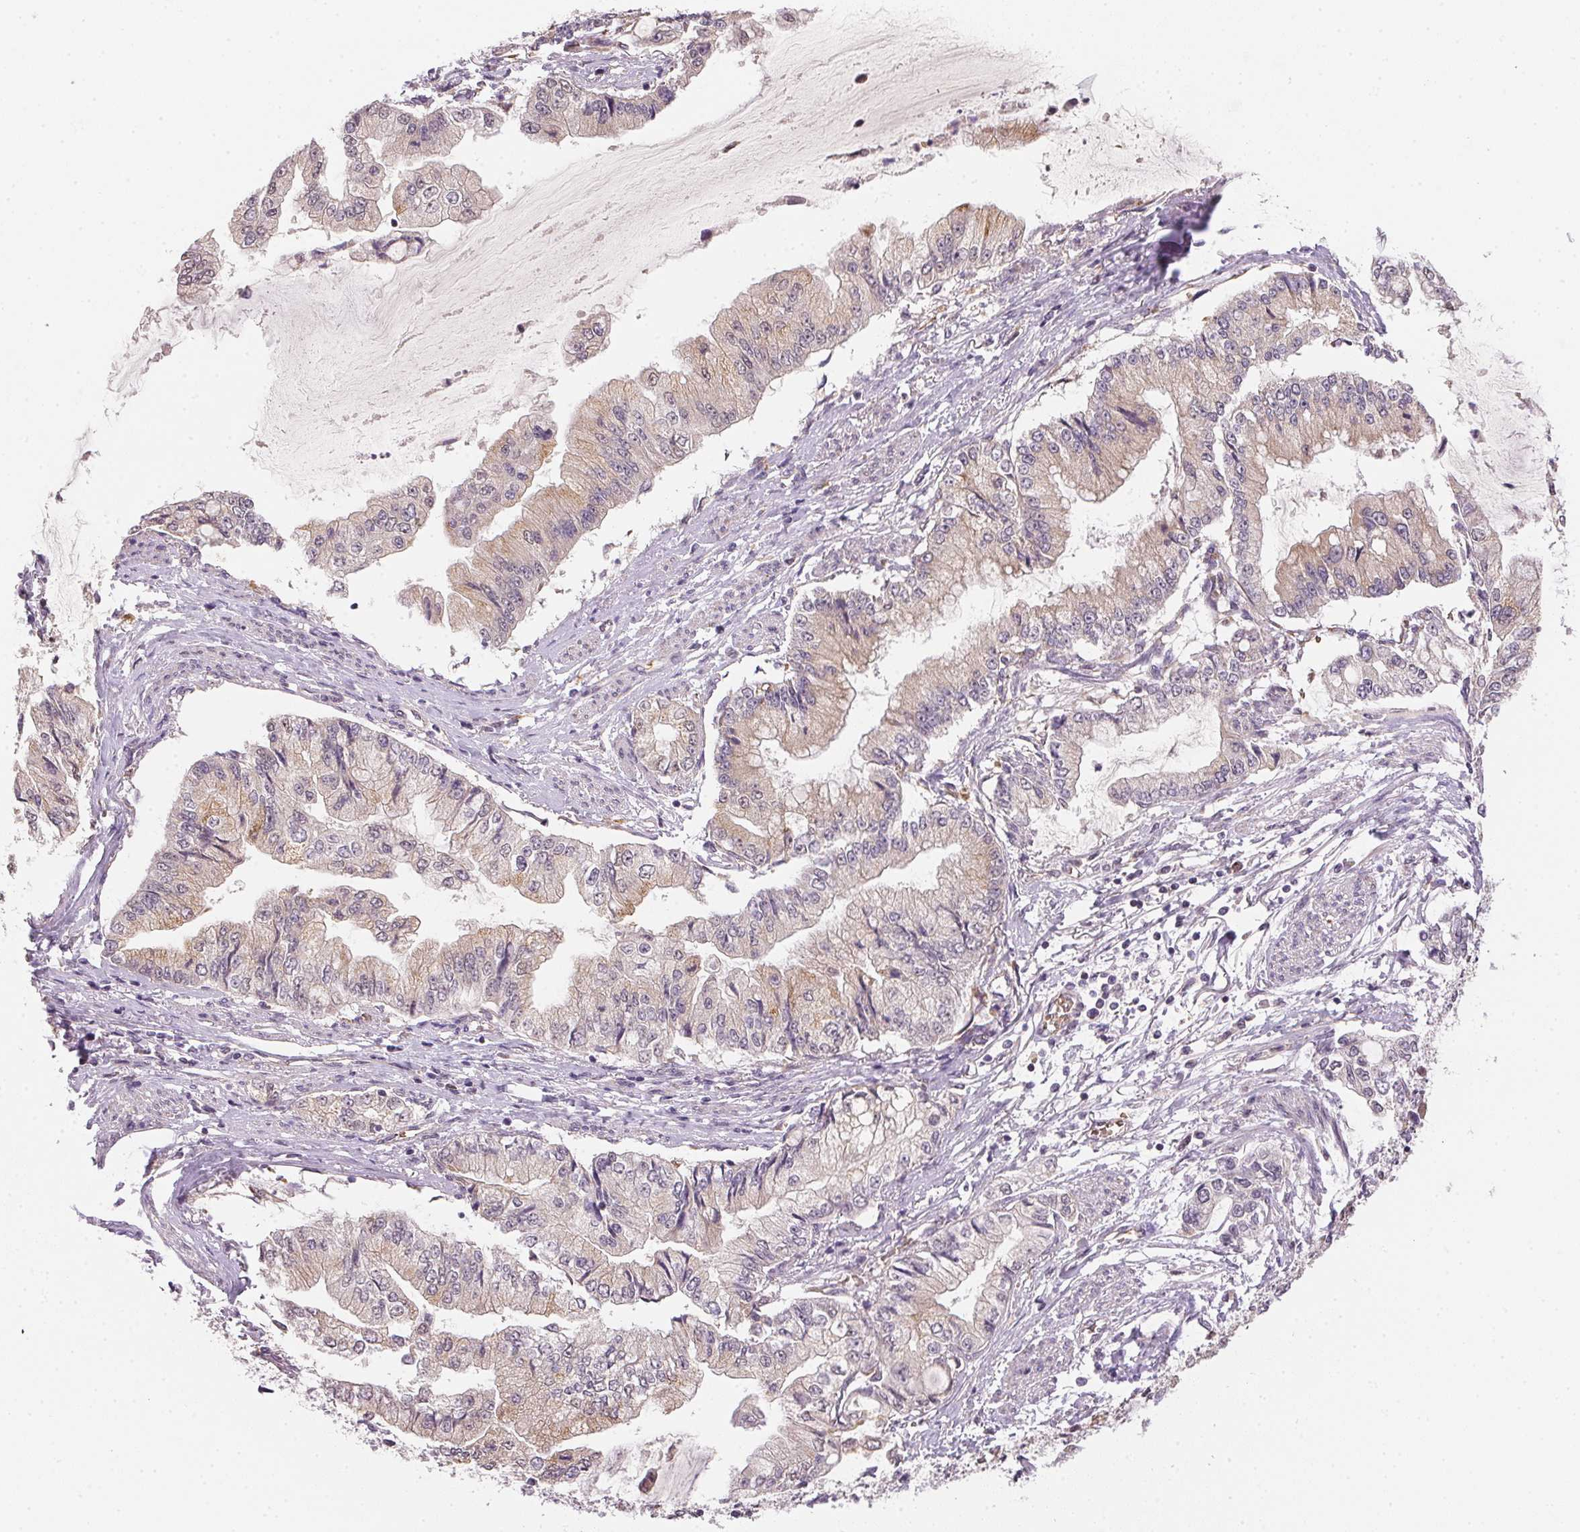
{"staining": {"intensity": "weak", "quantity": "<25%", "location": "cytoplasmic/membranous"}, "tissue": "stomach cancer", "cell_type": "Tumor cells", "image_type": "cancer", "snomed": [{"axis": "morphology", "description": "Adenocarcinoma, NOS"}, {"axis": "topography", "description": "Stomach, upper"}], "caption": "IHC micrograph of neoplastic tissue: human stomach cancer stained with DAB demonstrates no significant protein expression in tumor cells.", "gene": "METTL13", "patient": {"sex": "female", "age": 74}}